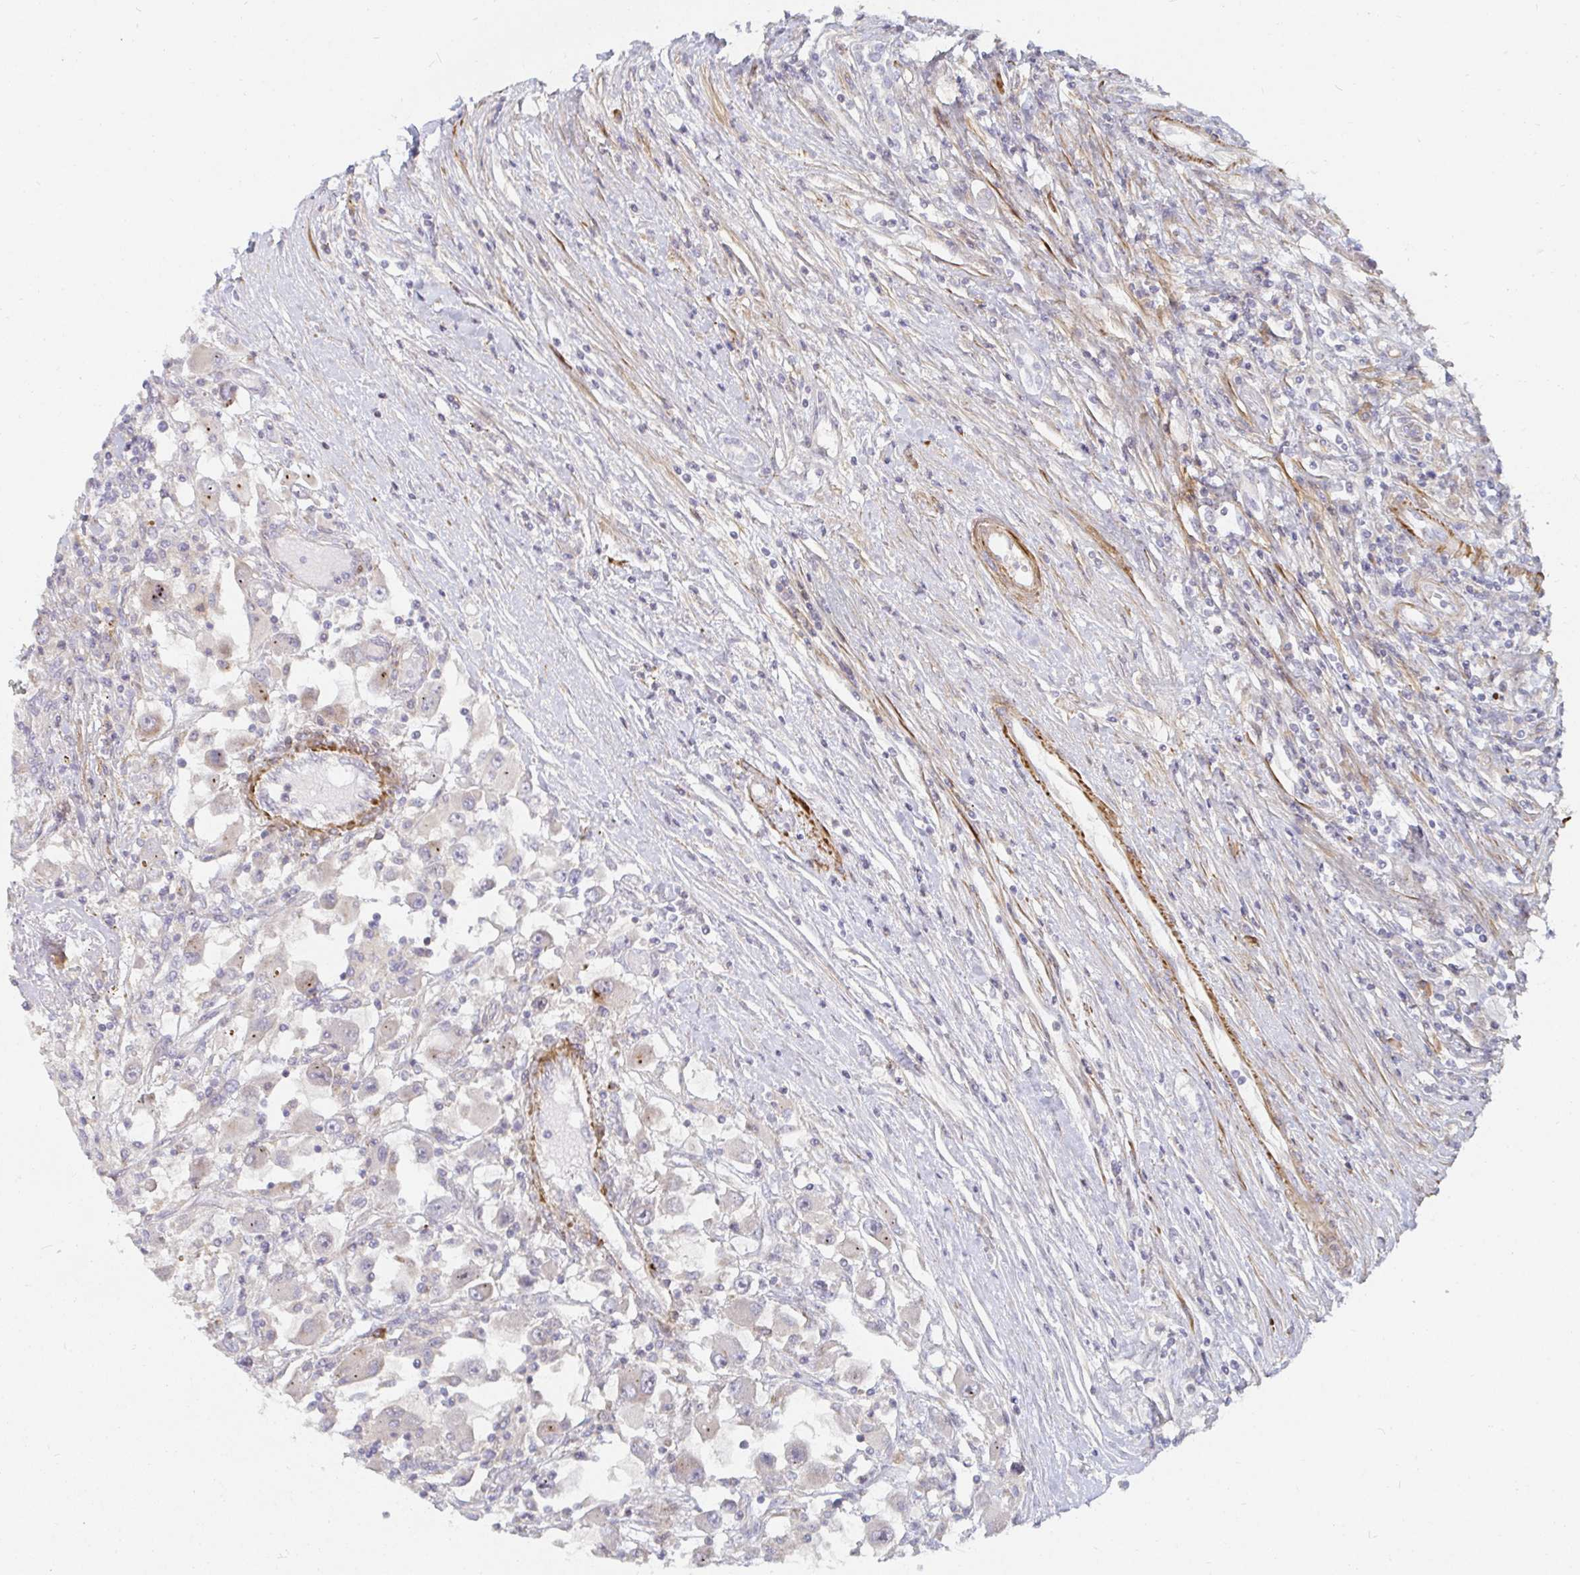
{"staining": {"intensity": "negative", "quantity": "none", "location": "none"}, "tissue": "renal cancer", "cell_type": "Tumor cells", "image_type": "cancer", "snomed": [{"axis": "morphology", "description": "Adenocarcinoma, NOS"}, {"axis": "topography", "description": "Kidney"}], "caption": "Immunohistochemistry (IHC) histopathology image of human renal cancer (adenocarcinoma) stained for a protein (brown), which exhibits no staining in tumor cells.", "gene": "SSH2", "patient": {"sex": "female", "age": 67}}